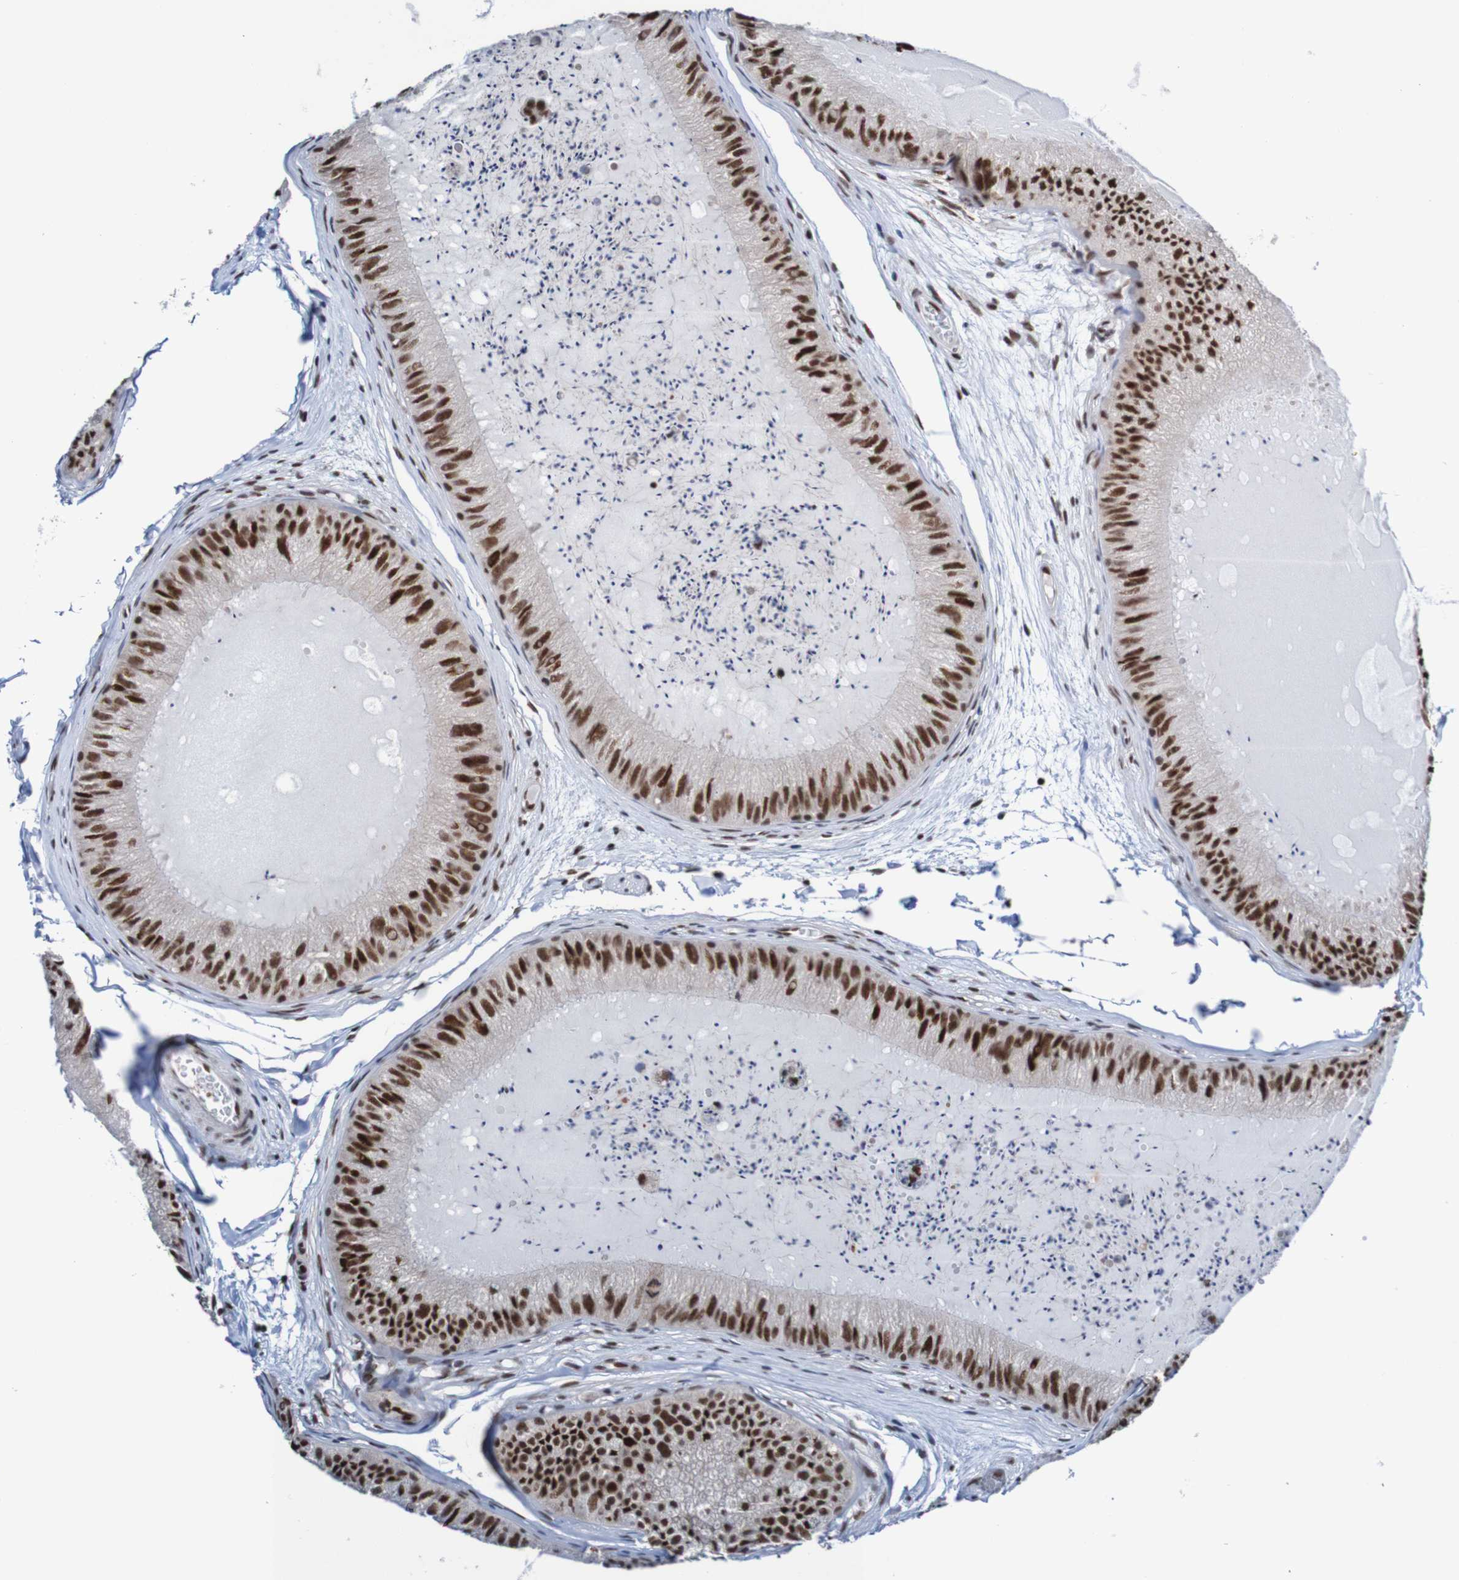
{"staining": {"intensity": "strong", "quantity": ">75%", "location": "nuclear"}, "tissue": "epididymis", "cell_type": "Glandular cells", "image_type": "normal", "snomed": [{"axis": "morphology", "description": "Normal tissue, NOS"}, {"axis": "topography", "description": "Epididymis"}], "caption": "The image exhibits immunohistochemical staining of benign epididymis. There is strong nuclear staining is identified in about >75% of glandular cells.", "gene": "CDC5L", "patient": {"sex": "male", "age": 31}}